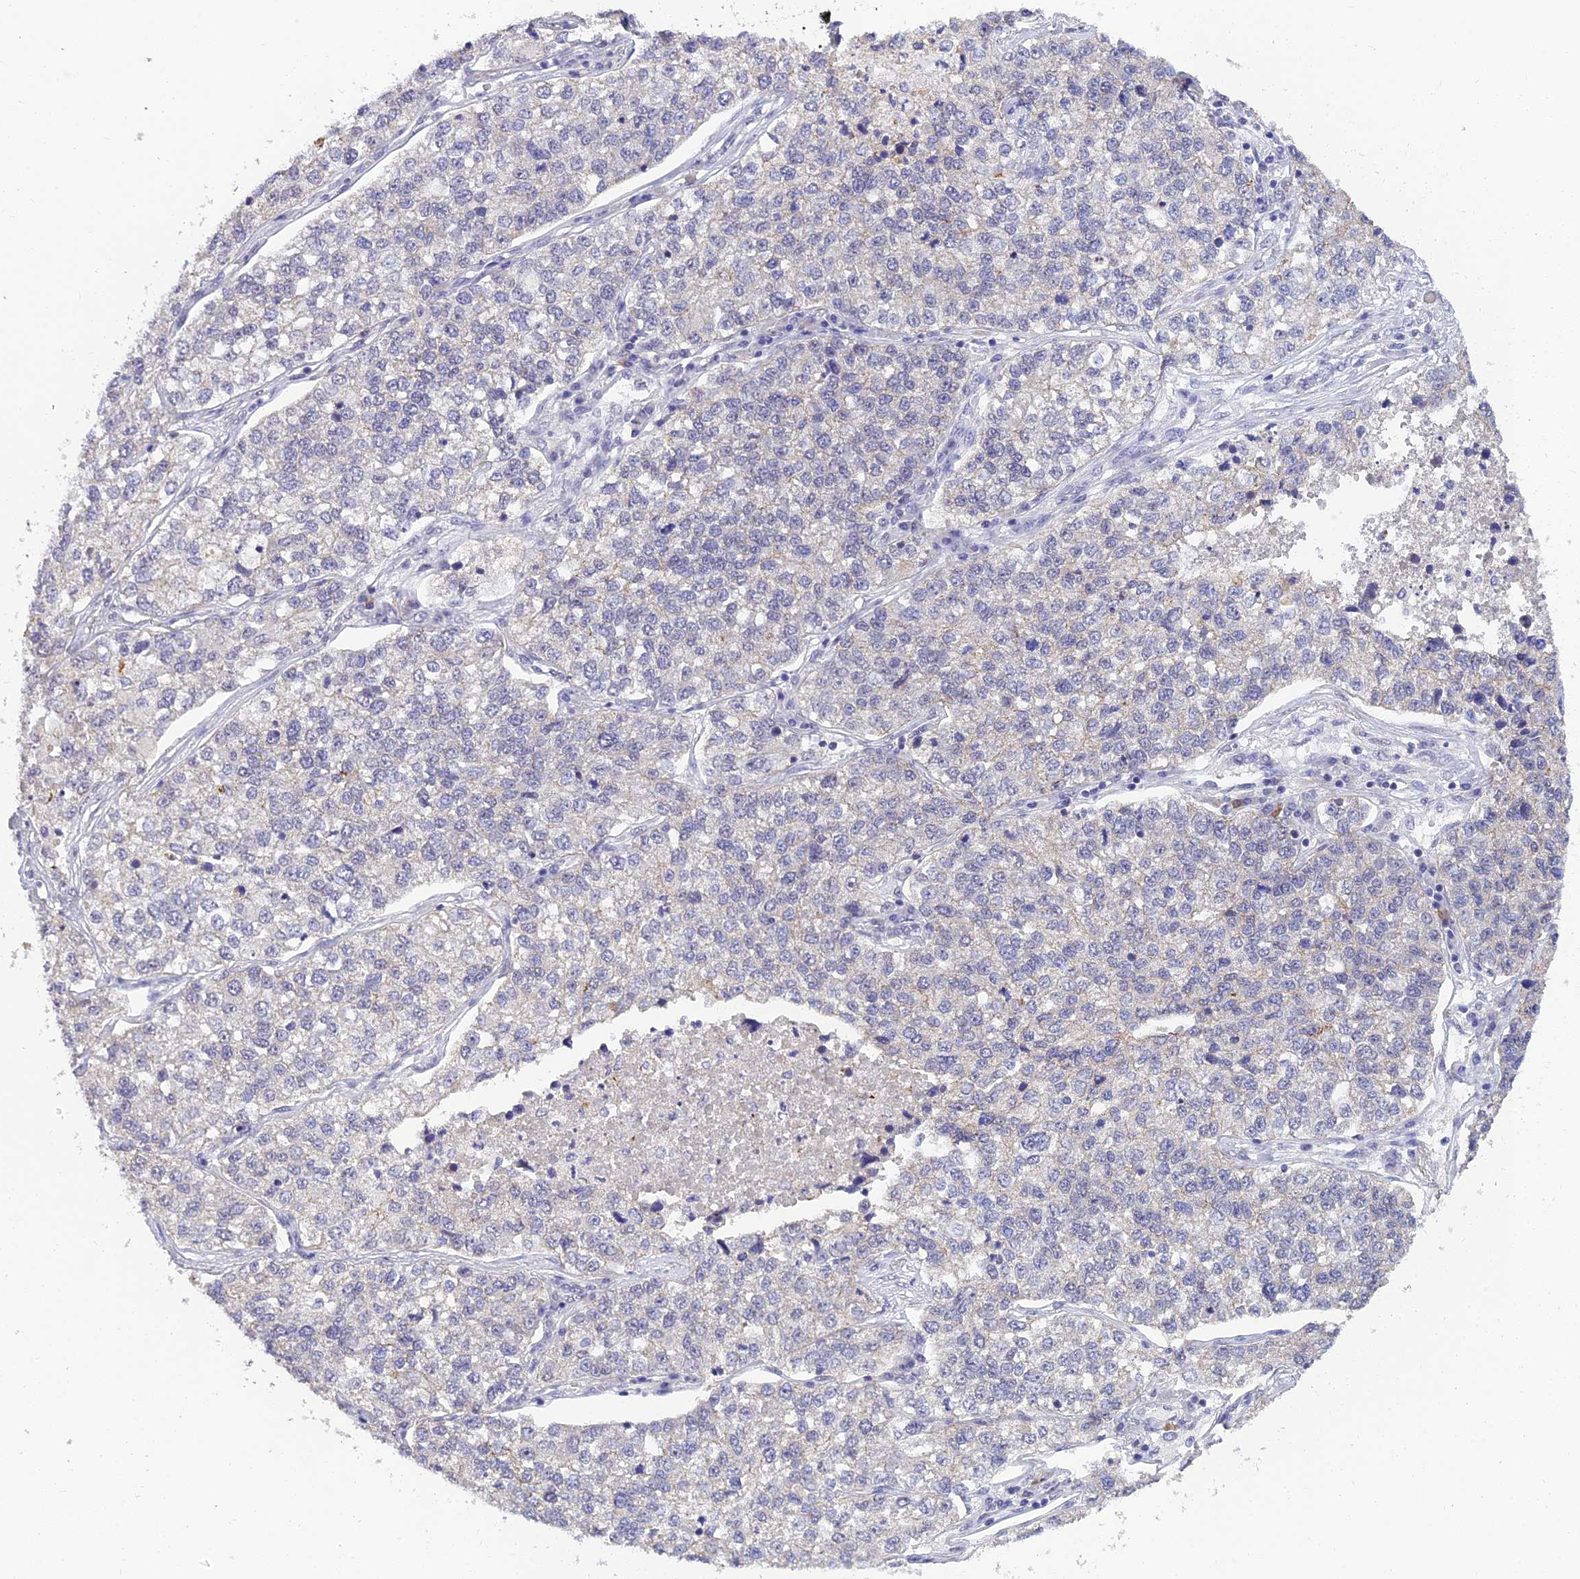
{"staining": {"intensity": "negative", "quantity": "none", "location": "none"}, "tissue": "lung cancer", "cell_type": "Tumor cells", "image_type": "cancer", "snomed": [{"axis": "morphology", "description": "Adenocarcinoma, NOS"}, {"axis": "topography", "description": "Lung"}], "caption": "The micrograph shows no significant staining in tumor cells of lung cancer.", "gene": "HOXB1", "patient": {"sex": "male", "age": 49}}